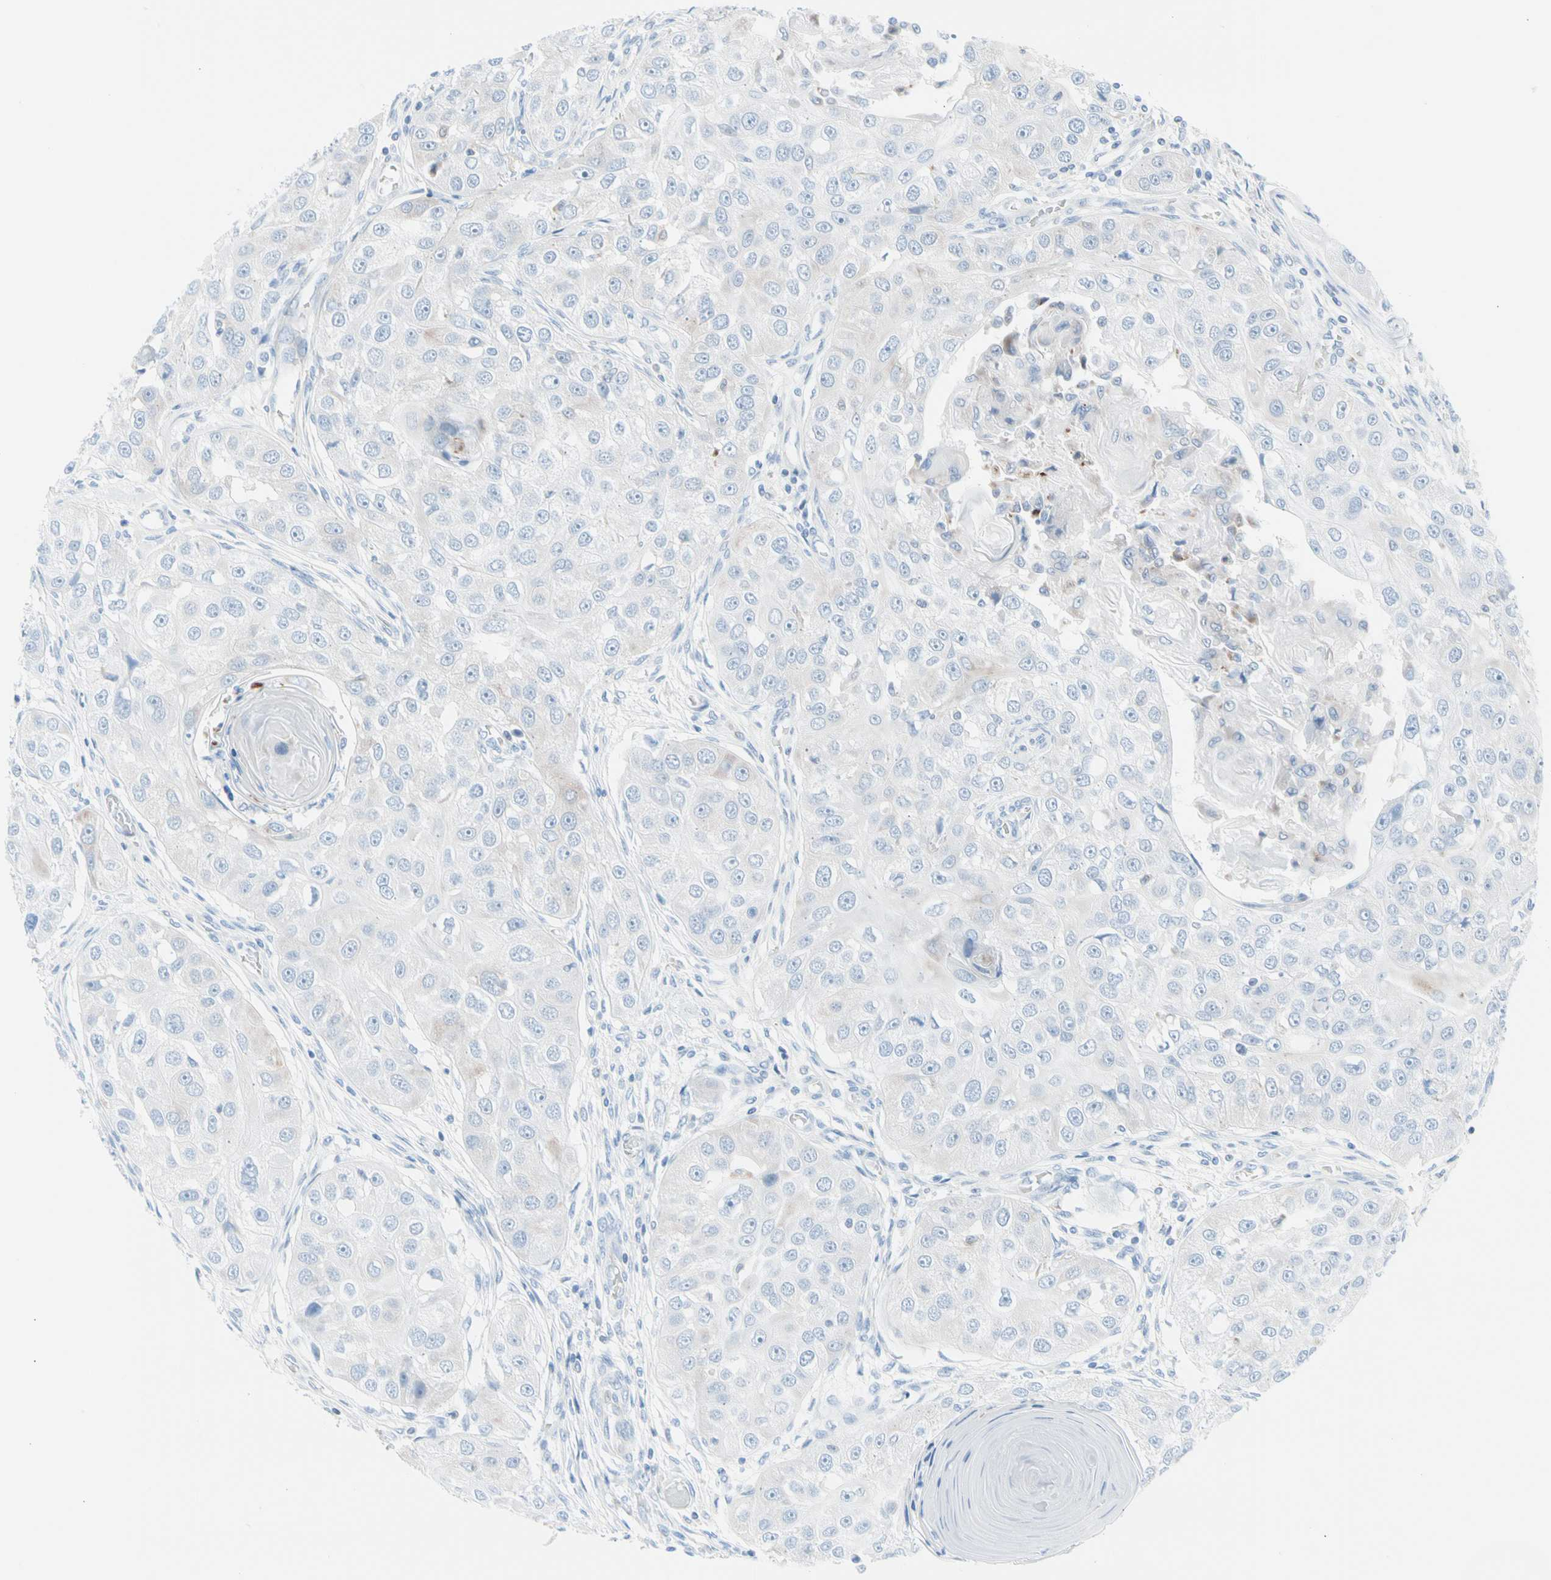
{"staining": {"intensity": "negative", "quantity": "none", "location": "none"}, "tissue": "head and neck cancer", "cell_type": "Tumor cells", "image_type": "cancer", "snomed": [{"axis": "morphology", "description": "Normal tissue, NOS"}, {"axis": "morphology", "description": "Squamous cell carcinoma, NOS"}, {"axis": "topography", "description": "Skeletal muscle"}, {"axis": "topography", "description": "Head-Neck"}], "caption": "DAB immunohistochemical staining of human head and neck squamous cell carcinoma reveals no significant staining in tumor cells.", "gene": "HK1", "patient": {"sex": "male", "age": 51}}